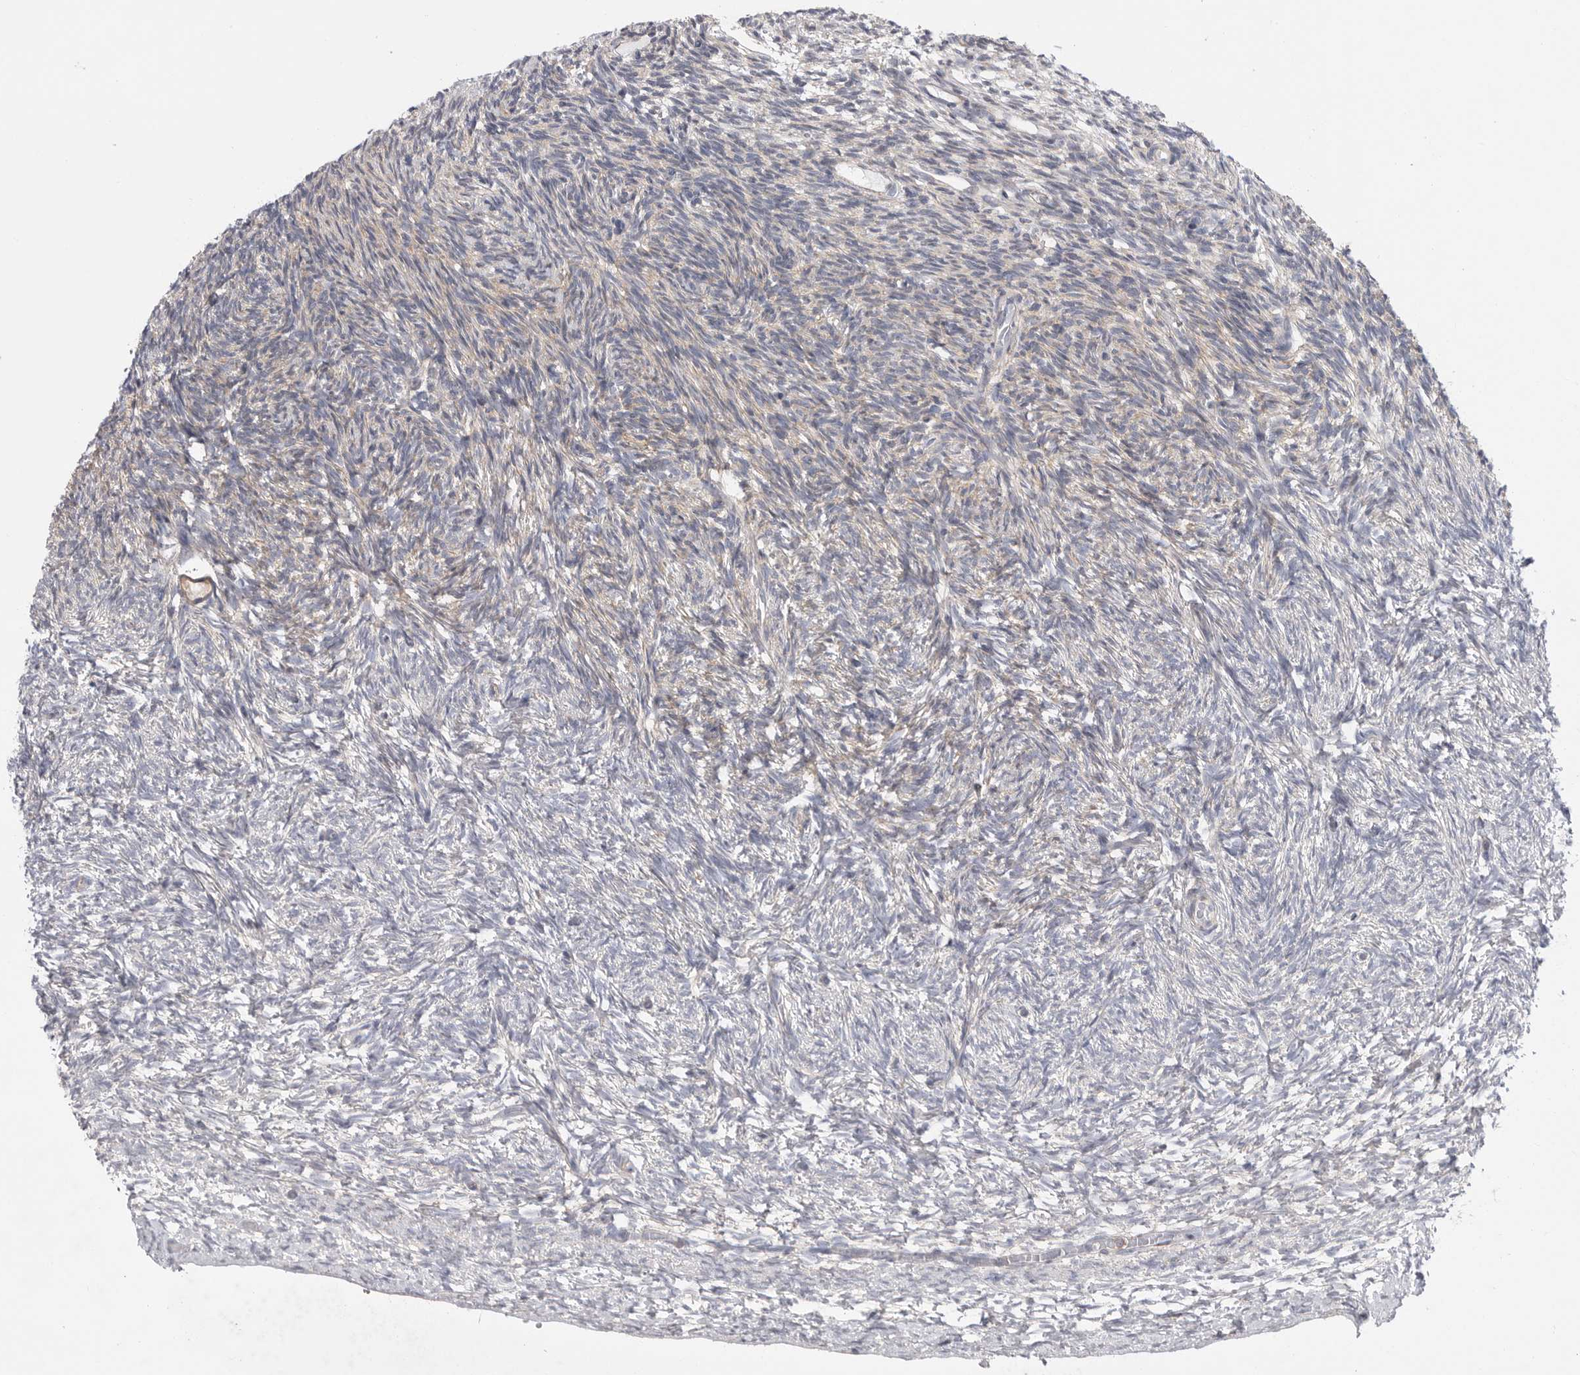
{"staining": {"intensity": "weak", "quantity": ">75%", "location": "cytoplasmic/membranous"}, "tissue": "ovary", "cell_type": "Follicle cells", "image_type": "normal", "snomed": [{"axis": "morphology", "description": "Normal tissue, NOS"}, {"axis": "topography", "description": "Ovary"}], "caption": "Immunohistochemical staining of unremarkable human ovary displays >75% levels of weak cytoplasmic/membranous protein expression in about >75% of follicle cells. (Stains: DAB in brown, nuclei in blue, Microscopy: brightfield microscopy at high magnification).", "gene": "FBXO43", "patient": {"sex": "female", "age": 34}}